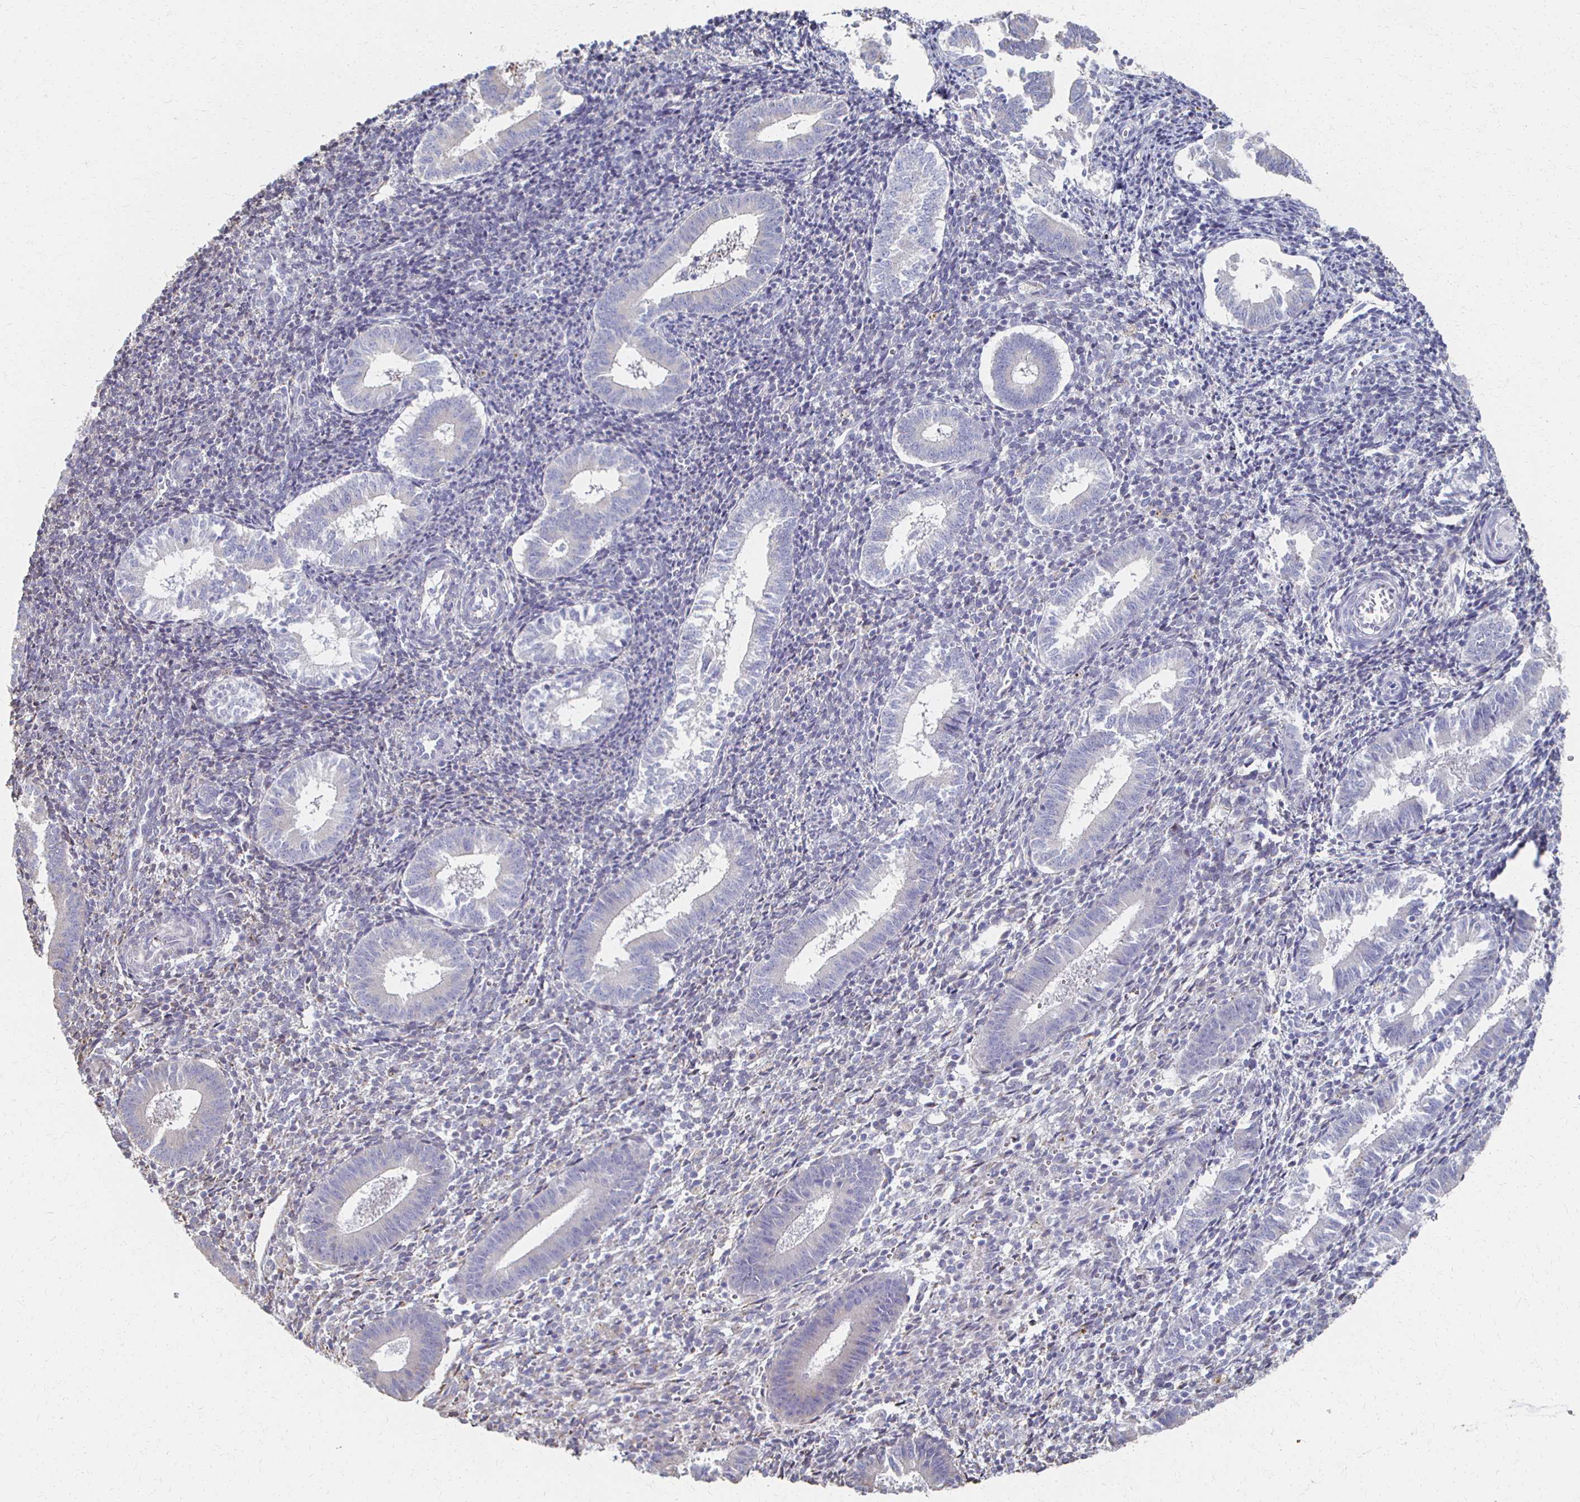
{"staining": {"intensity": "negative", "quantity": "none", "location": "none"}, "tissue": "endometrium", "cell_type": "Cells in endometrial stroma", "image_type": "normal", "snomed": [{"axis": "morphology", "description": "Normal tissue, NOS"}, {"axis": "topography", "description": "Endometrium"}], "caption": "IHC micrograph of benign endometrium stained for a protein (brown), which shows no expression in cells in endometrial stroma. (Stains: DAB IHC with hematoxylin counter stain, Microscopy: brightfield microscopy at high magnification).", "gene": "ATP1A3", "patient": {"sex": "female", "age": 25}}